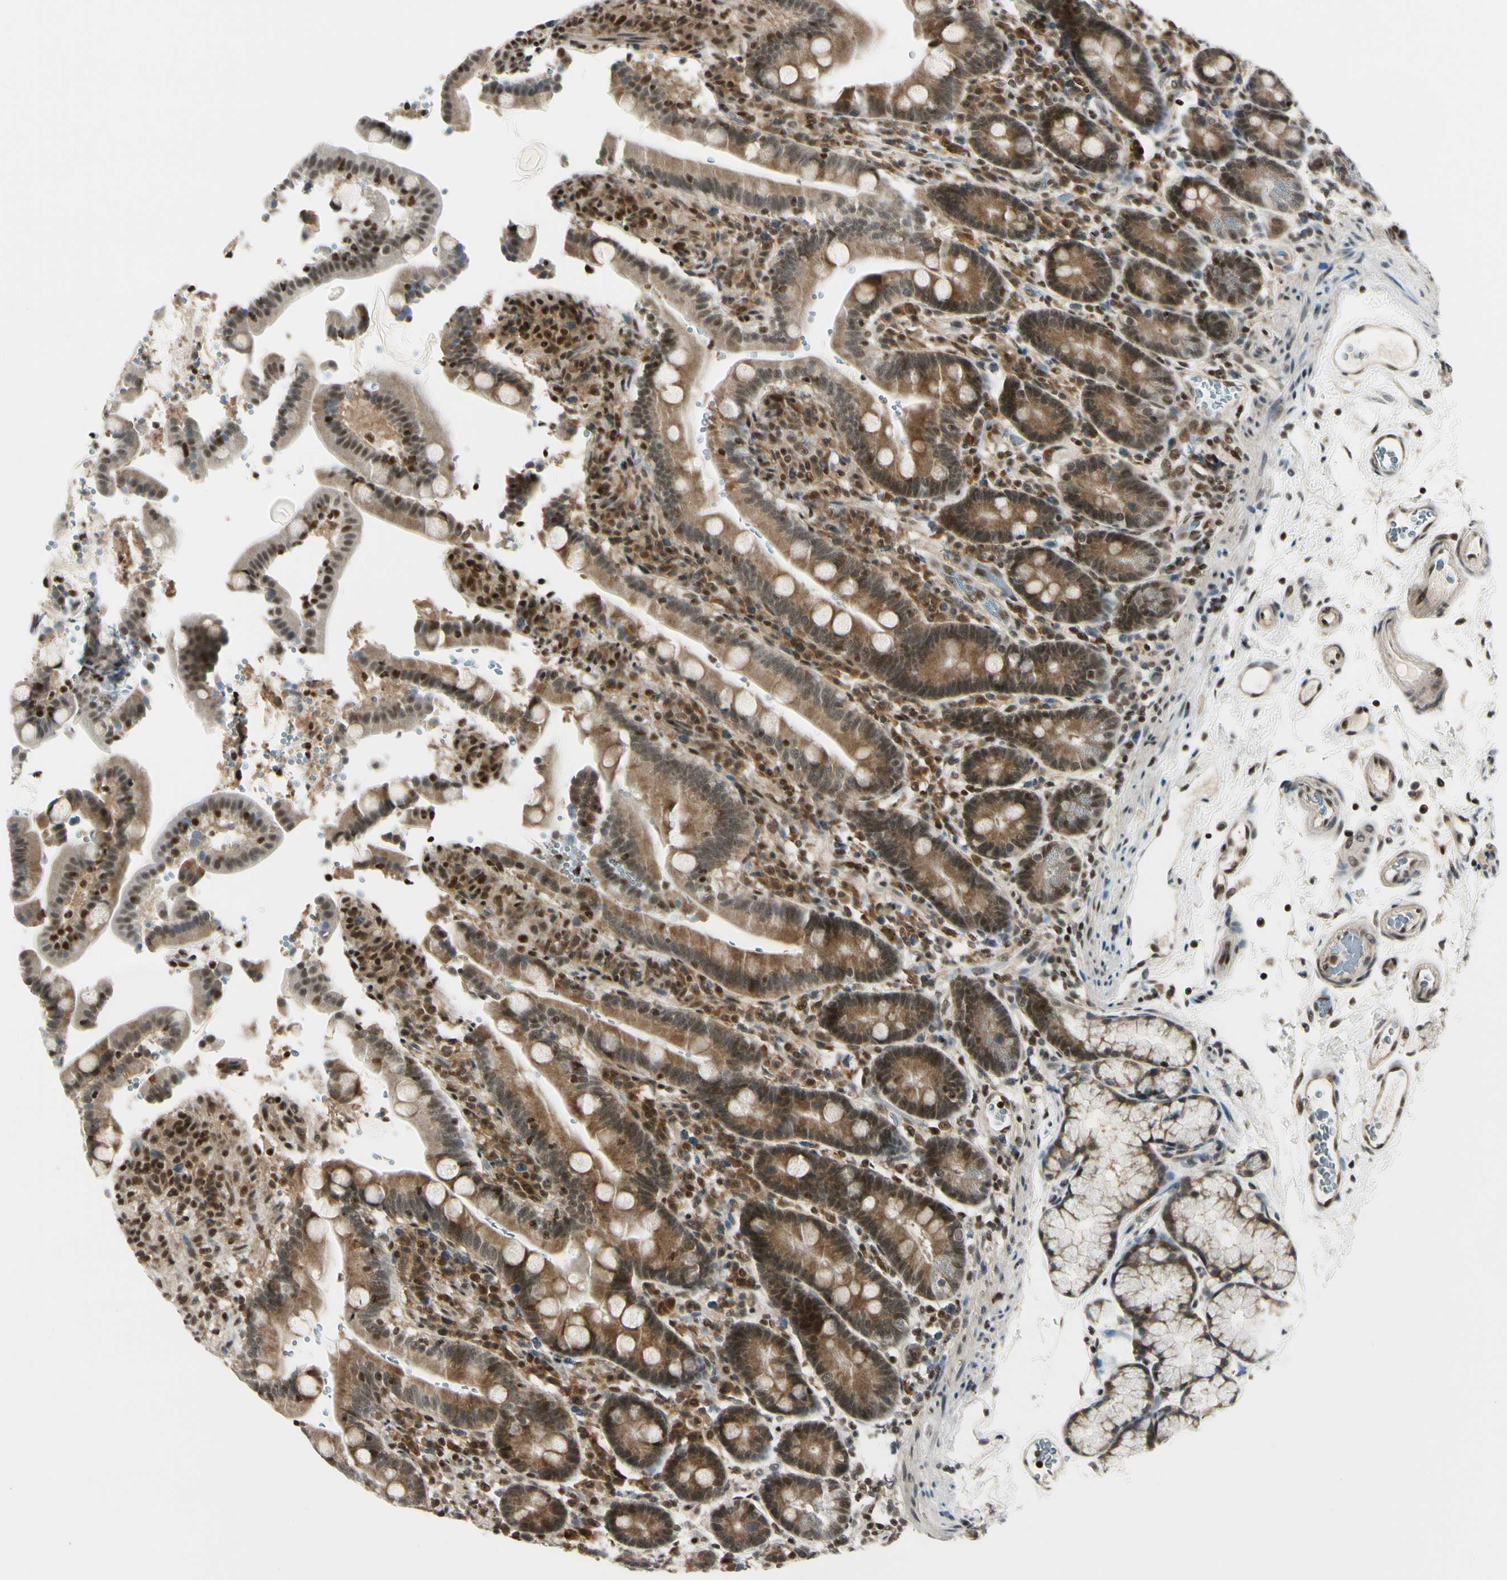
{"staining": {"intensity": "strong", "quantity": ">75%", "location": "cytoplasmic/membranous,nuclear"}, "tissue": "duodenum", "cell_type": "Glandular cells", "image_type": "normal", "snomed": [{"axis": "morphology", "description": "Normal tissue, NOS"}, {"axis": "topography", "description": "Small intestine, NOS"}], "caption": "Glandular cells exhibit high levels of strong cytoplasmic/membranous,nuclear expression in approximately >75% of cells in normal human duodenum.", "gene": "DAXX", "patient": {"sex": "female", "age": 71}}